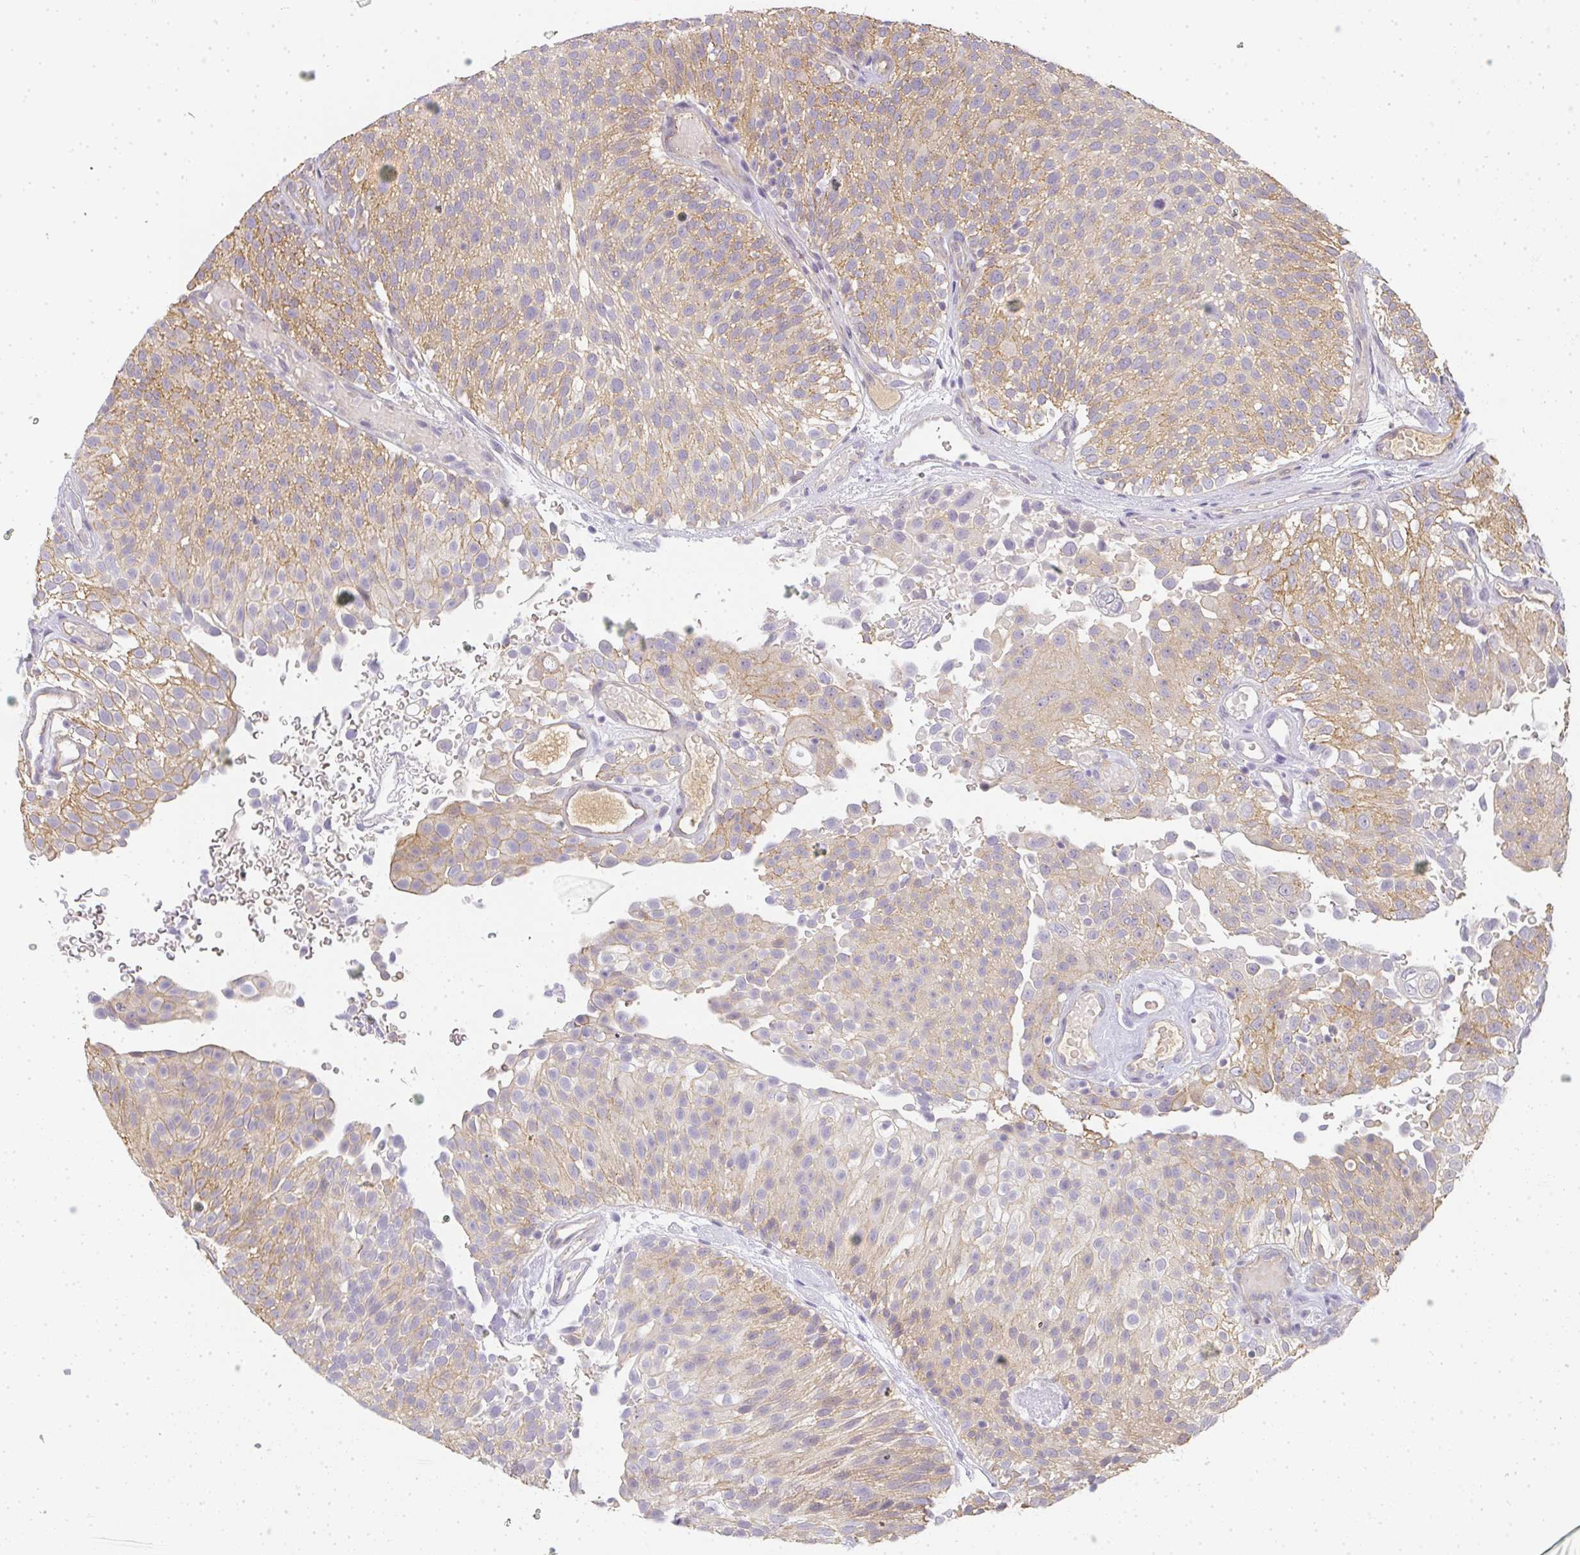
{"staining": {"intensity": "weak", "quantity": "25%-75%", "location": "cytoplasmic/membranous"}, "tissue": "urothelial cancer", "cell_type": "Tumor cells", "image_type": "cancer", "snomed": [{"axis": "morphology", "description": "Urothelial carcinoma, Low grade"}, {"axis": "topography", "description": "Urinary bladder"}], "caption": "Weak cytoplasmic/membranous staining is present in approximately 25%-75% of tumor cells in low-grade urothelial carcinoma.", "gene": "SLC35B3", "patient": {"sex": "male", "age": 78}}